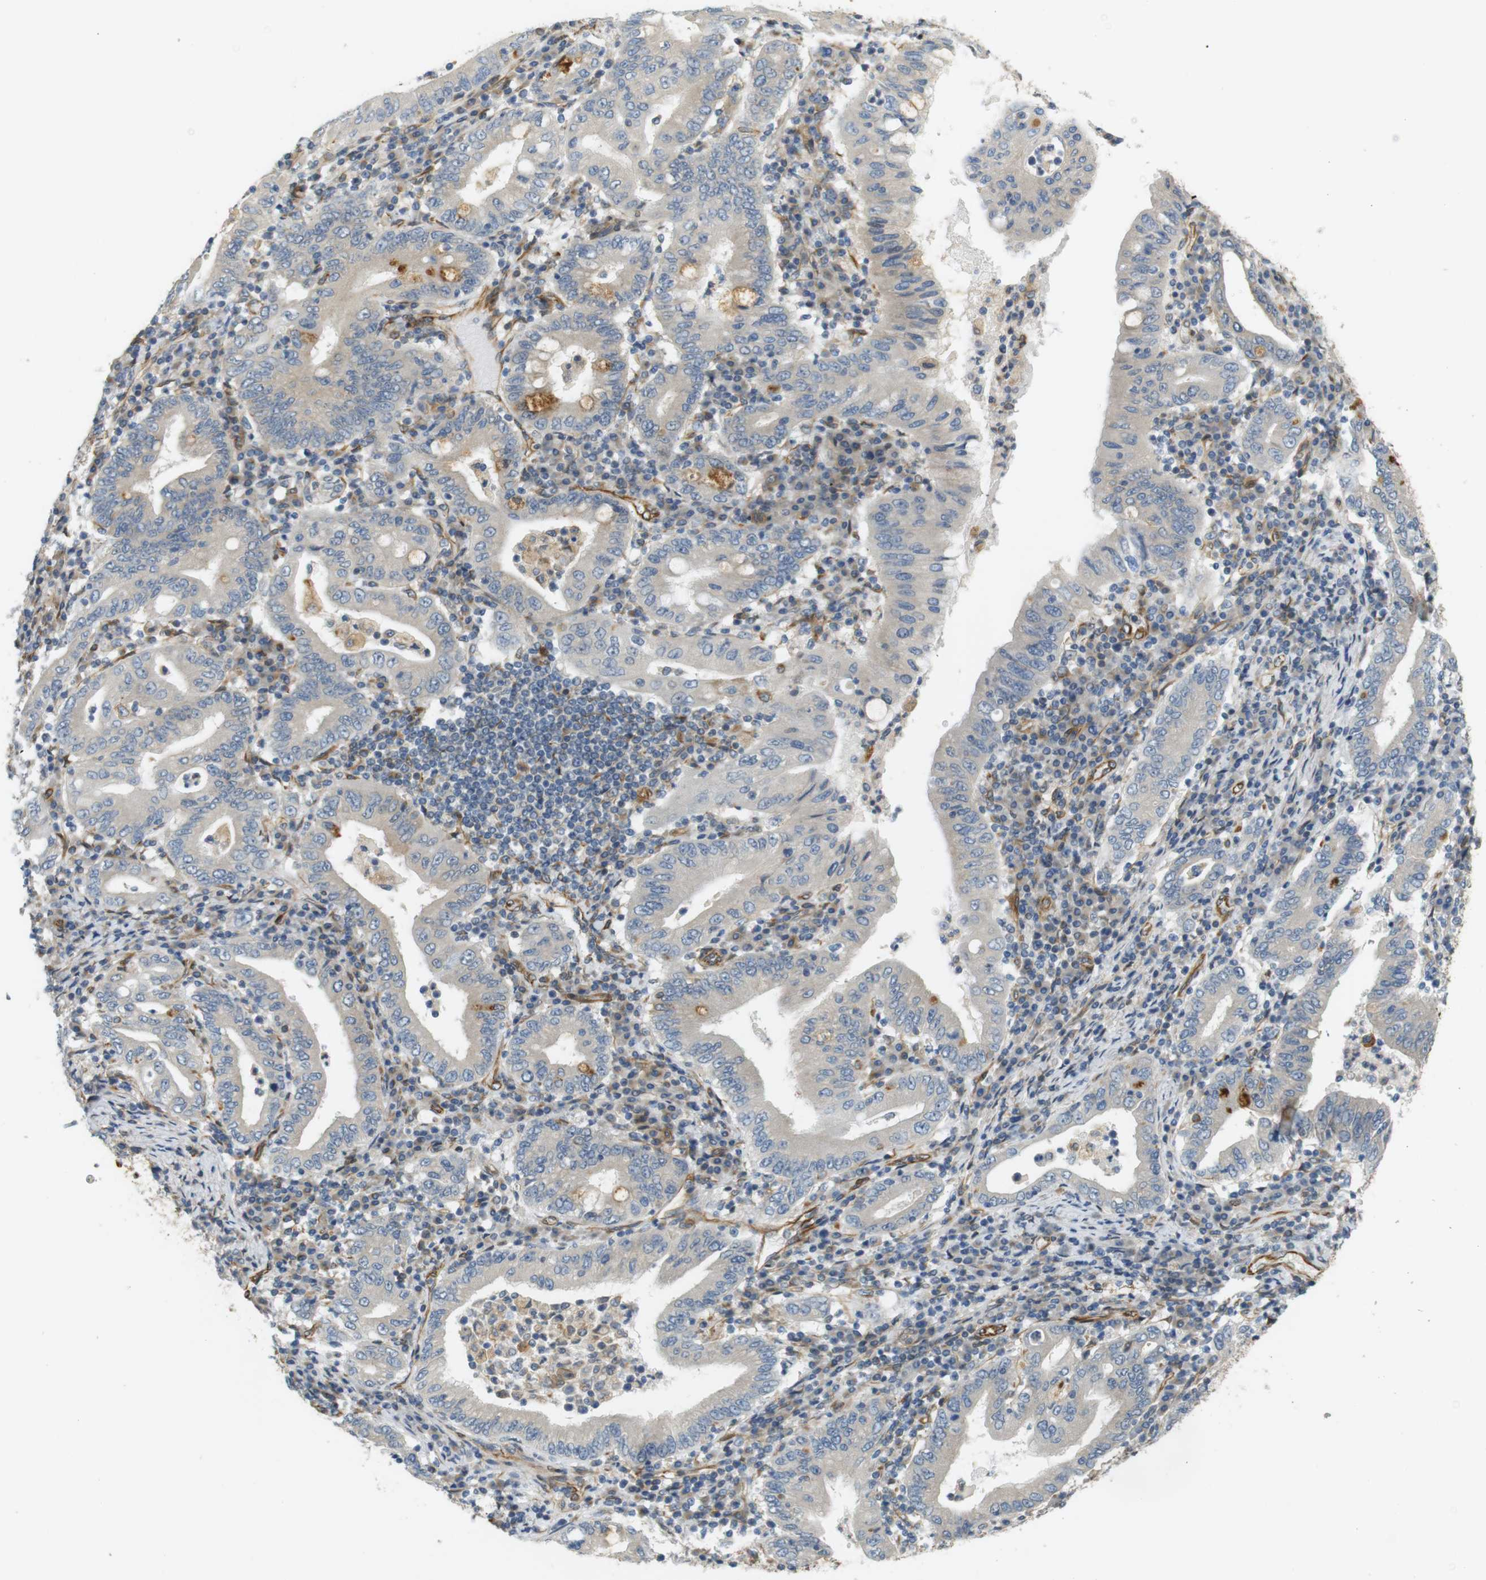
{"staining": {"intensity": "moderate", "quantity": "<25%", "location": "cytoplasmic/membranous"}, "tissue": "stomach cancer", "cell_type": "Tumor cells", "image_type": "cancer", "snomed": [{"axis": "morphology", "description": "Normal tissue, NOS"}, {"axis": "morphology", "description": "Adenocarcinoma, NOS"}, {"axis": "topography", "description": "Esophagus"}, {"axis": "topography", "description": "Stomach, upper"}, {"axis": "topography", "description": "Peripheral nerve tissue"}], "caption": "An image of stomach cancer (adenocarcinoma) stained for a protein reveals moderate cytoplasmic/membranous brown staining in tumor cells.", "gene": "CYTH3", "patient": {"sex": "male", "age": 62}}